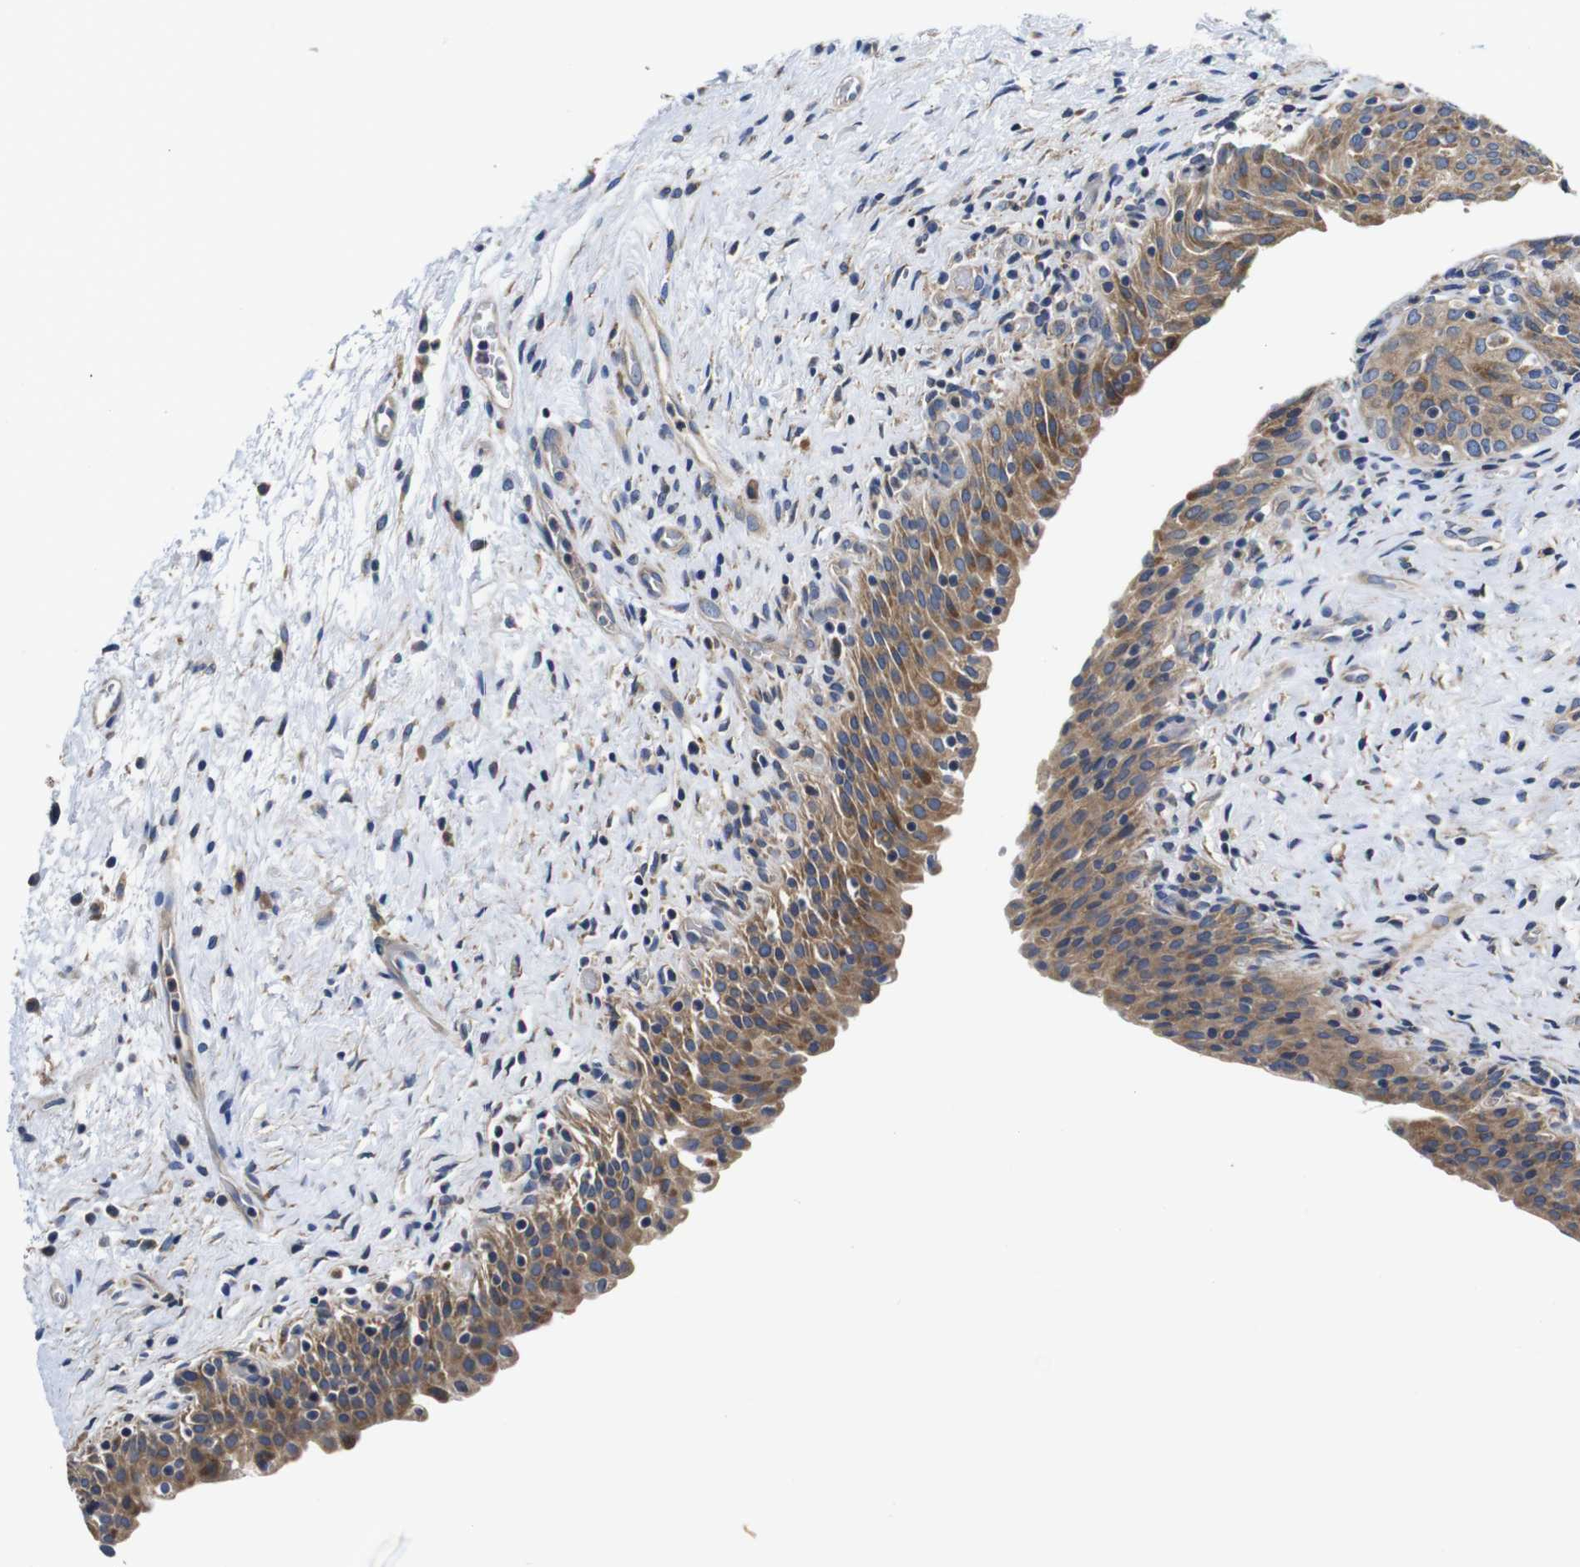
{"staining": {"intensity": "moderate", "quantity": ">75%", "location": "cytoplasmic/membranous"}, "tissue": "urinary bladder", "cell_type": "Urothelial cells", "image_type": "normal", "snomed": [{"axis": "morphology", "description": "Normal tissue, NOS"}, {"axis": "topography", "description": "Urinary bladder"}], "caption": "Urothelial cells reveal moderate cytoplasmic/membranous positivity in approximately >75% of cells in unremarkable urinary bladder. The protein of interest is shown in brown color, while the nuclei are stained blue.", "gene": "MARCHF7", "patient": {"sex": "male", "age": 51}}